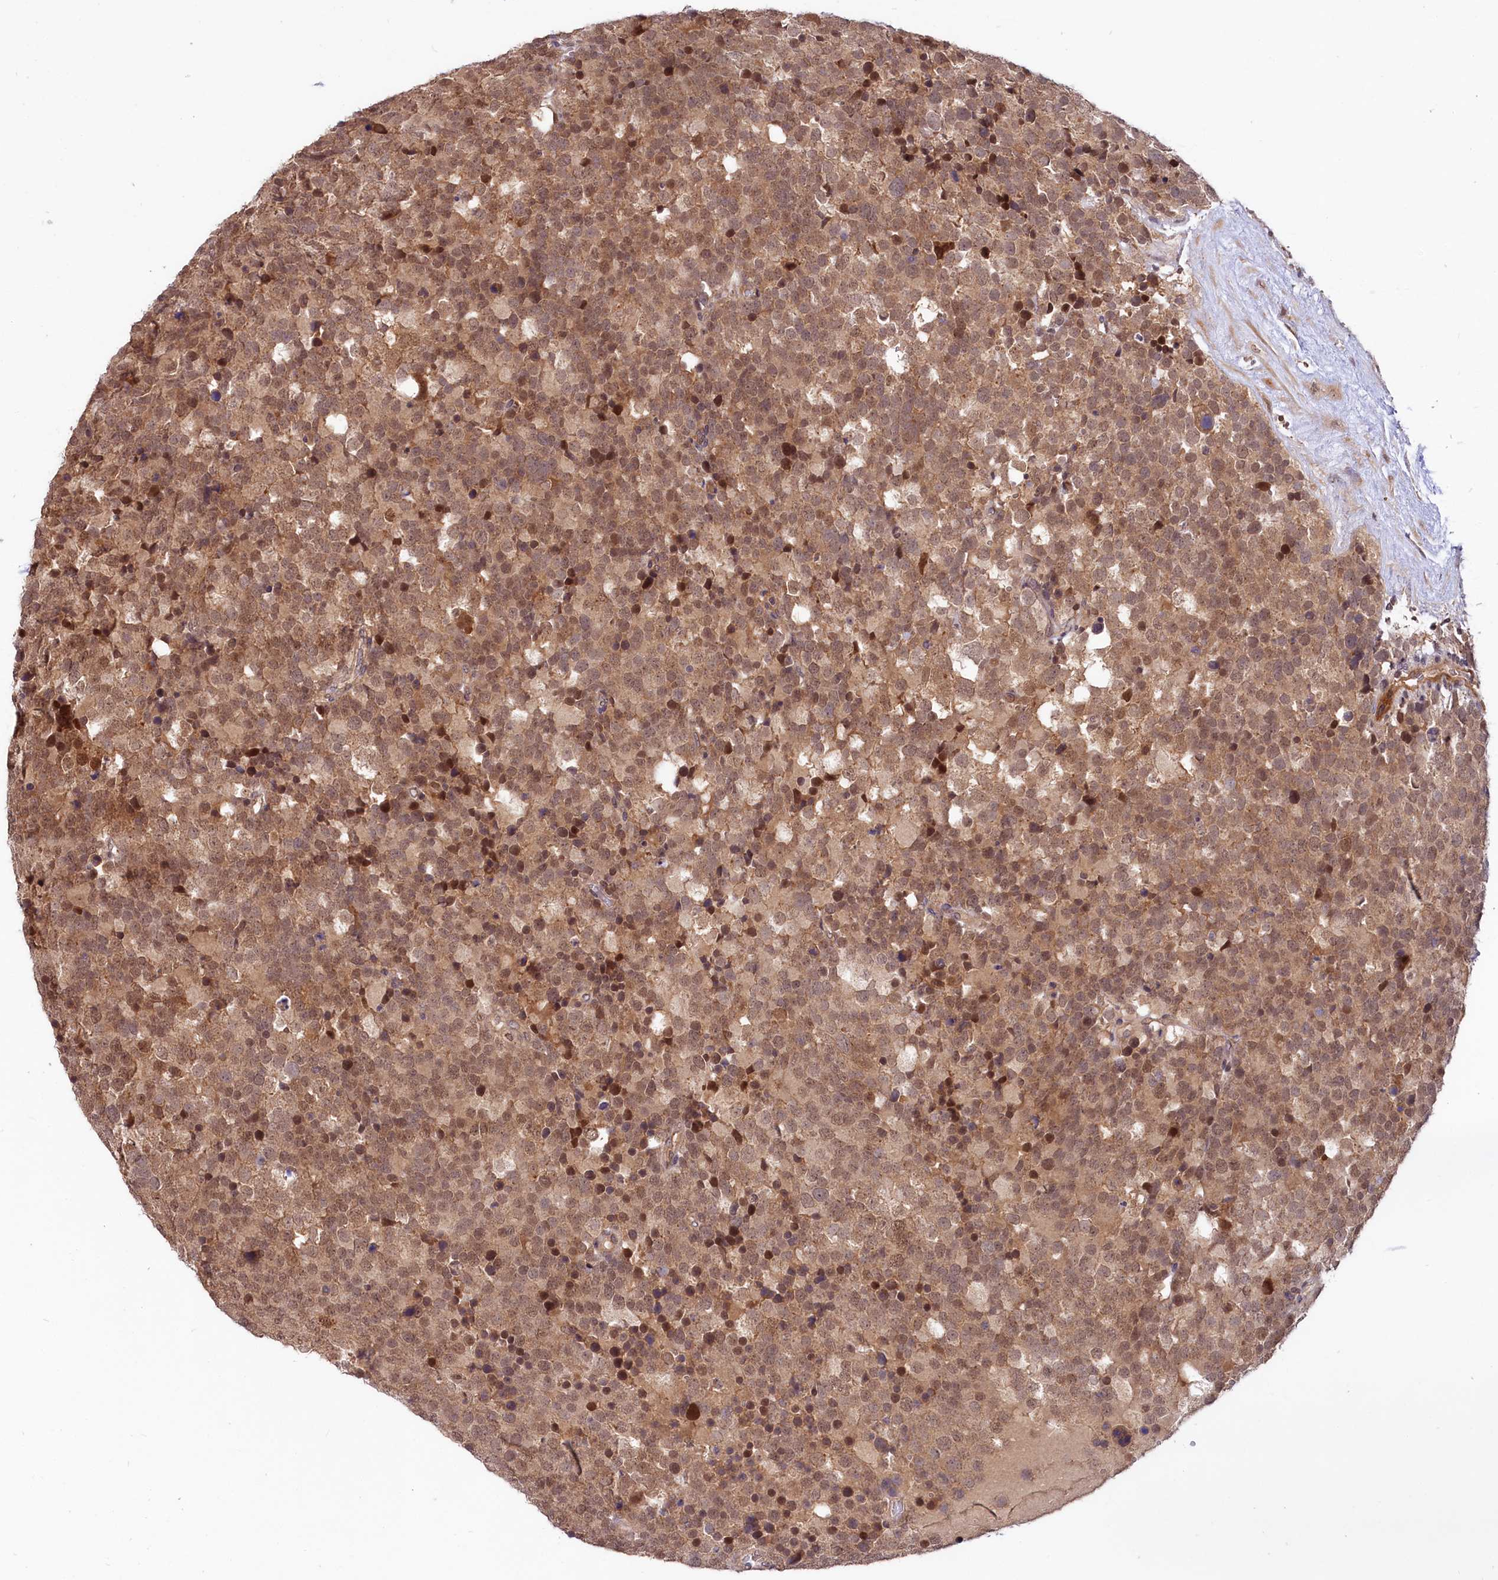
{"staining": {"intensity": "moderate", "quantity": ">75%", "location": "cytoplasmic/membranous,nuclear"}, "tissue": "testis cancer", "cell_type": "Tumor cells", "image_type": "cancer", "snomed": [{"axis": "morphology", "description": "Seminoma, NOS"}, {"axis": "topography", "description": "Testis"}], "caption": "Immunohistochemical staining of human testis seminoma reveals medium levels of moderate cytoplasmic/membranous and nuclear protein positivity in approximately >75% of tumor cells.", "gene": "UBE3A", "patient": {"sex": "male", "age": 71}}